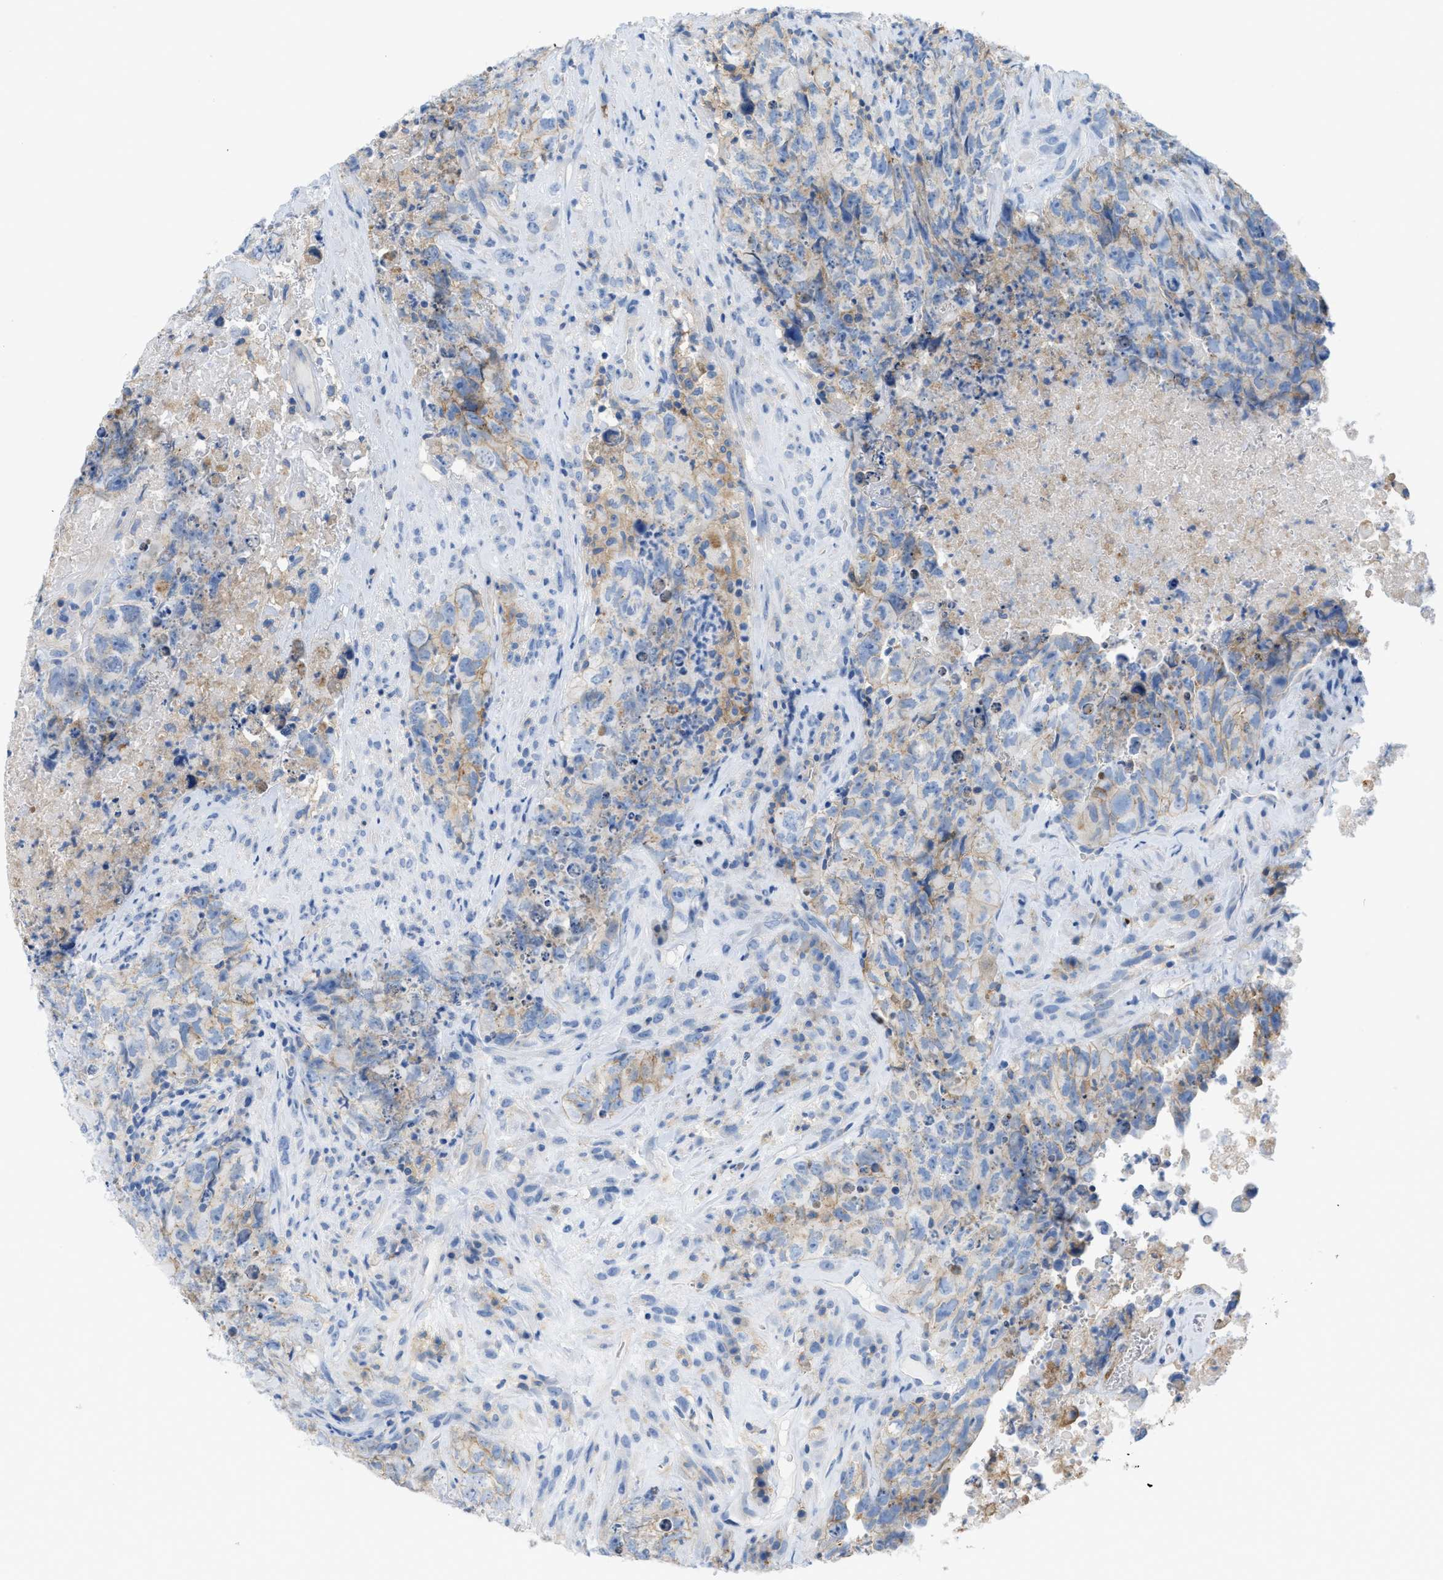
{"staining": {"intensity": "negative", "quantity": "none", "location": "none"}, "tissue": "testis cancer", "cell_type": "Tumor cells", "image_type": "cancer", "snomed": [{"axis": "morphology", "description": "Carcinoma, Embryonal, NOS"}, {"axis": "topography", "description": "Testis"}], "caption": "A high-resolution micrograph shows immunohistochemistry staining of embryonal carcinoma (testis), which exhibits no significant positivity in tumor cells.", "gene": "SLC3A2", "patient": {"sex": "male", "age": 32}}